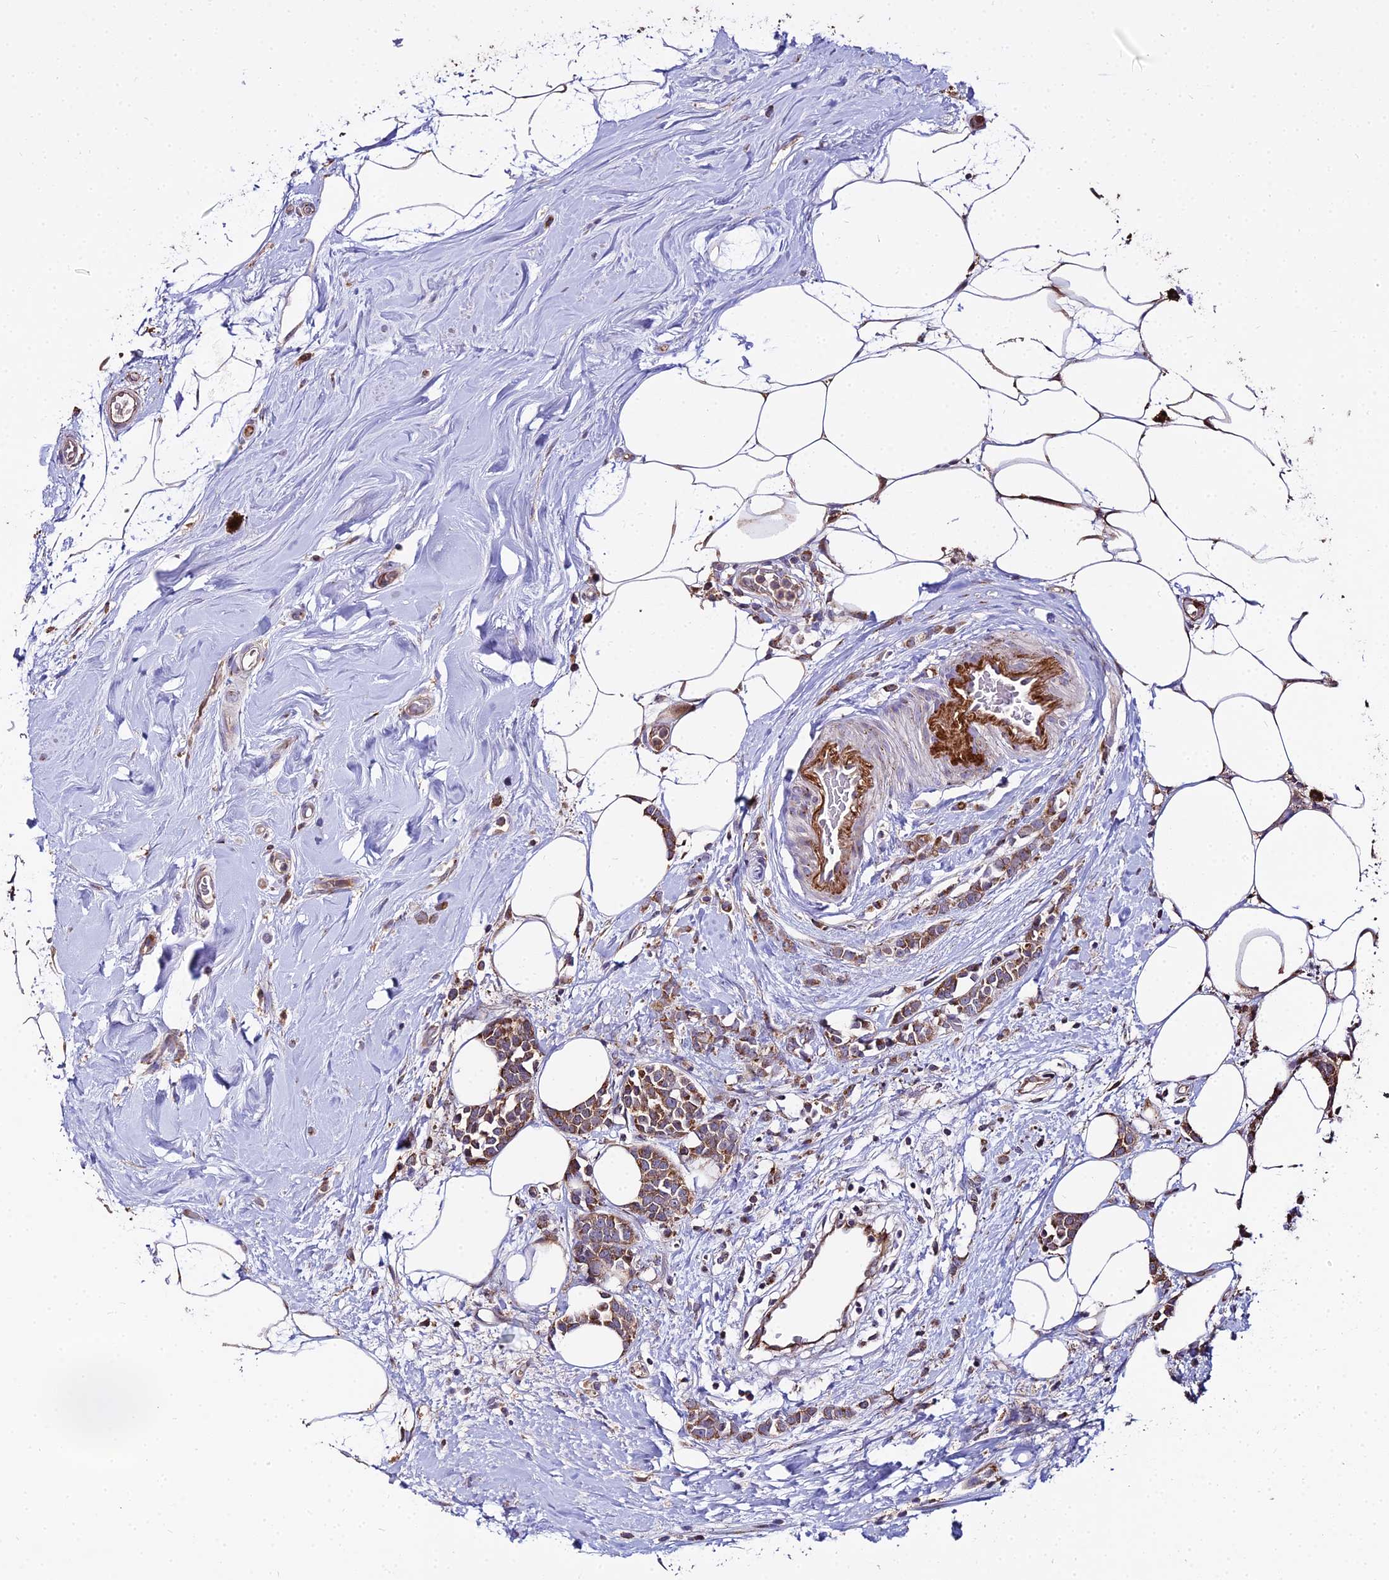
{"staining": {"intensity": "strong", "quantity": ">75%", "location": "cytoplasmic/membranous"}, "tissue": "breast cancer", "cell_type": "Tumor cells", "image_type": "cancer", "snomed": [{"axis": "morphology", "description": "Lobular carcinoma"}, {"axis": "topography", "description": "Breast"}], "caption": "Lobular carcinoma (breast) tissue demonstrates strong cytoplasmic/membranous positivity in approximately >75% of tumor cells, visualized by immunohistochemistry. Immunohistochemistry stains the protein in brown and the nuclei are stained blue.", "gene": "PEX19", "patient": {"sex": "female", "age": 58}}